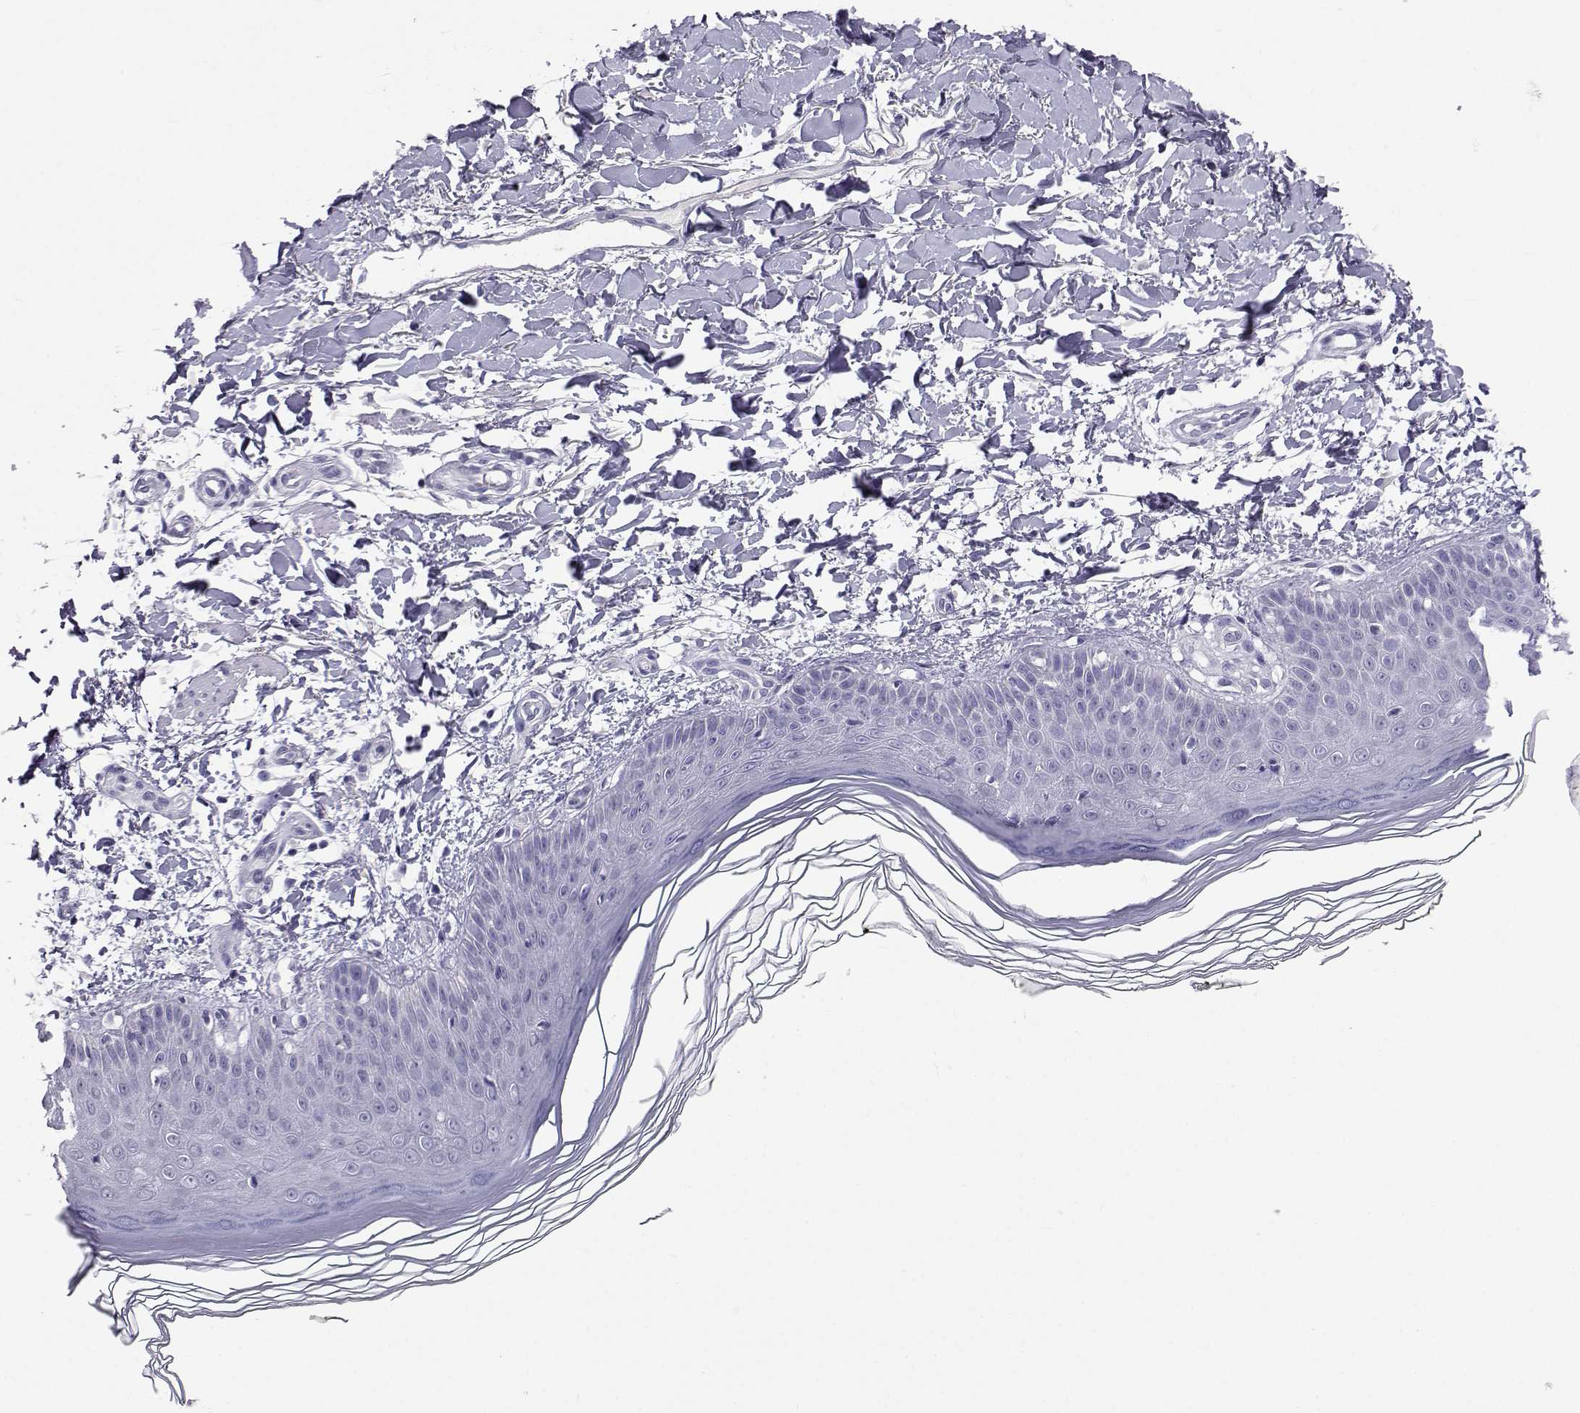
{"staining": {"intensity": "negative", "quantity": "none", "location": "none"}, "tissue": "skin", "cell_type": "Fibroblasts", "image_type": "normal", "snomed": [{"axis": "morphology", "description": "Normal tissue, NOS"}, {"axis": "topography", "description": "Skin"}], "caption": "This is an immunohistochemistry (IHC) photomicrograph of normal human skin. There is no positivity in fibroblasts.", "gene": "SLC6A3", "patient": {"sex": "female", "age": 62}}